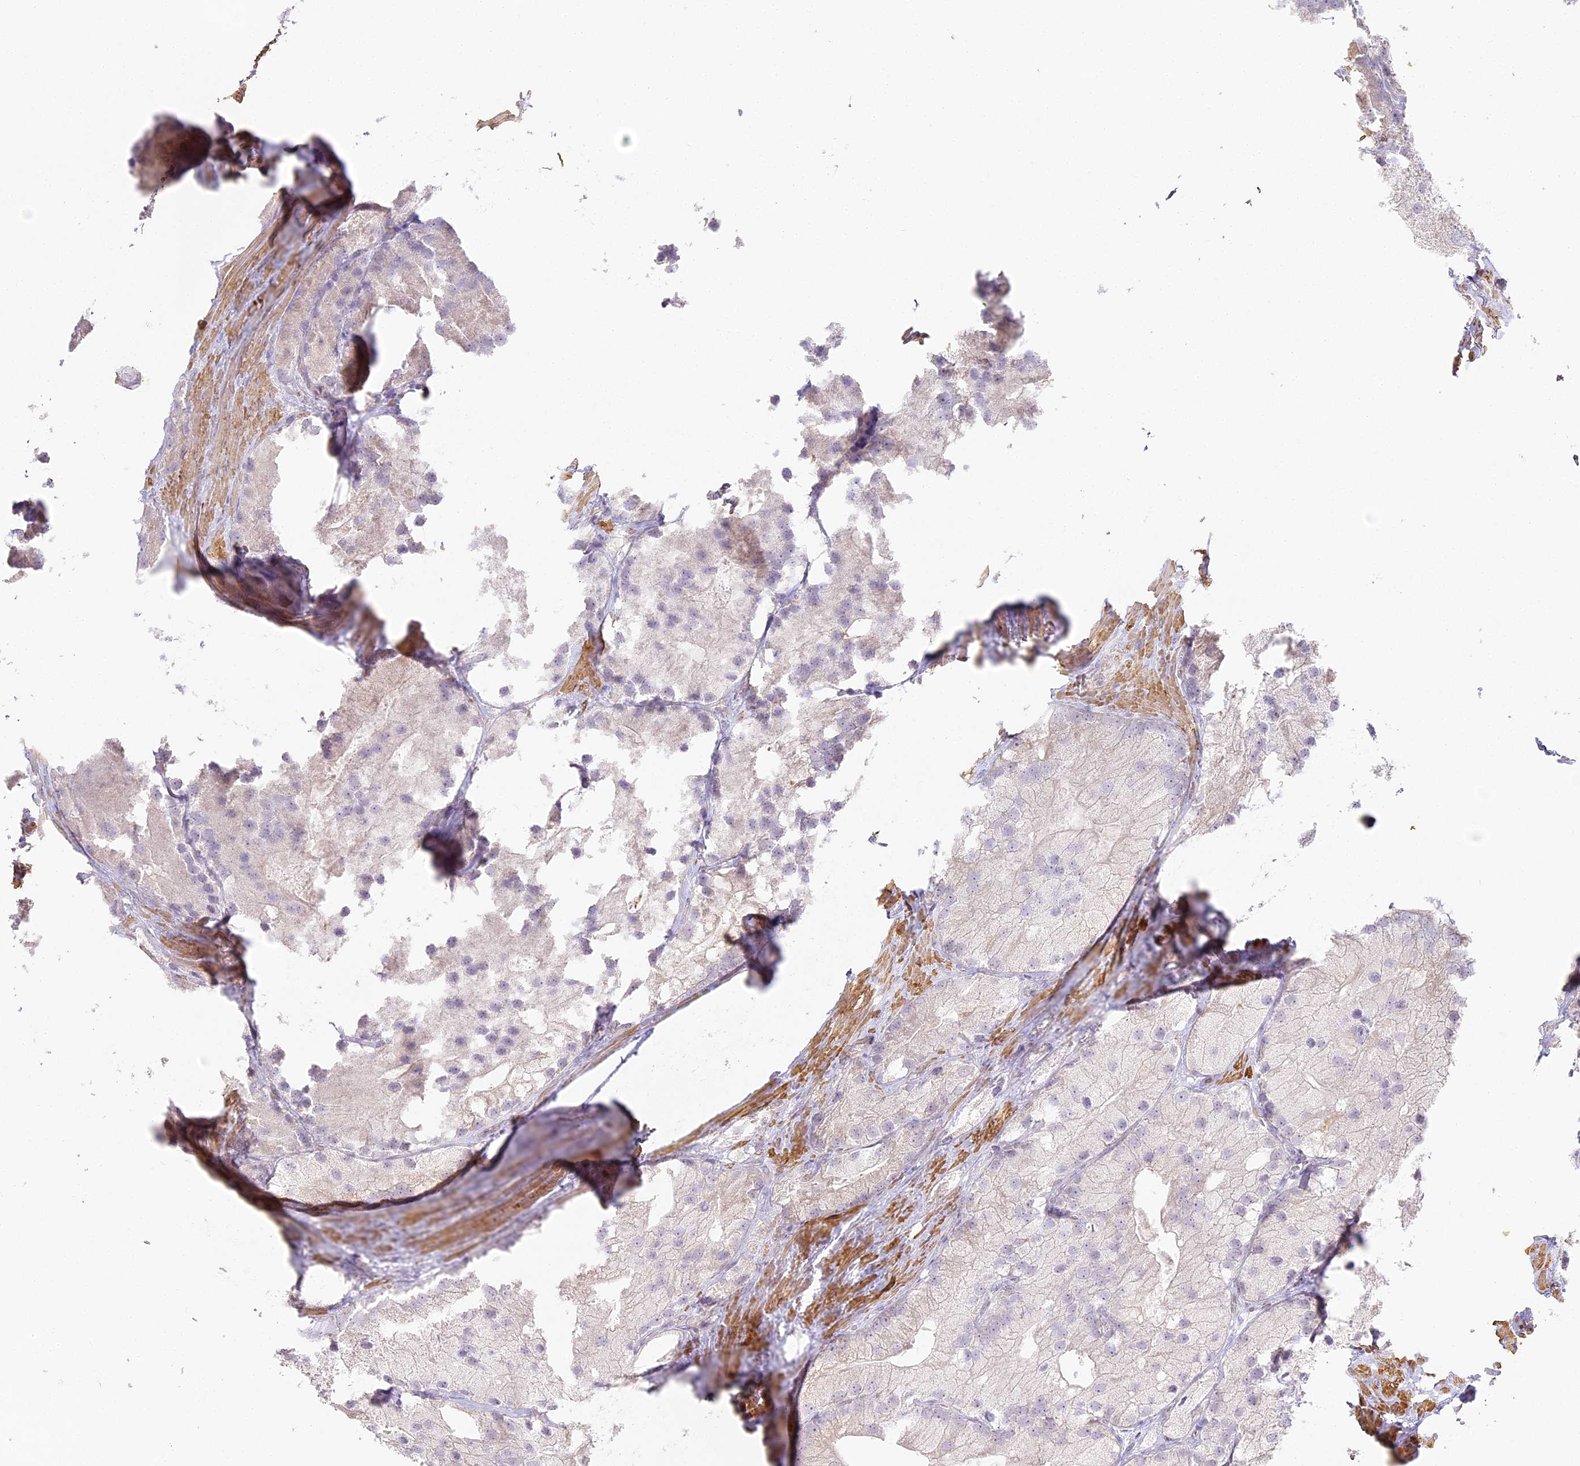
{"staining": {"intensity": "negative", "quantity": "none", "location": "none"}, "tissue": "prostate cancer", "cell_type": "Tumor cells", "image_type": "cancer", "snomed": [{"axis": "morphology", "description": "Adenocarcinoma, Low grade"}, {"axis": "topography", "description": "Prostate"}], "caption": "Prostate cancer stained for a protein using IHC exhibits no staining tumor cells.", "gene": "MED28", "patient": {"sex": "male", "age": 69}}